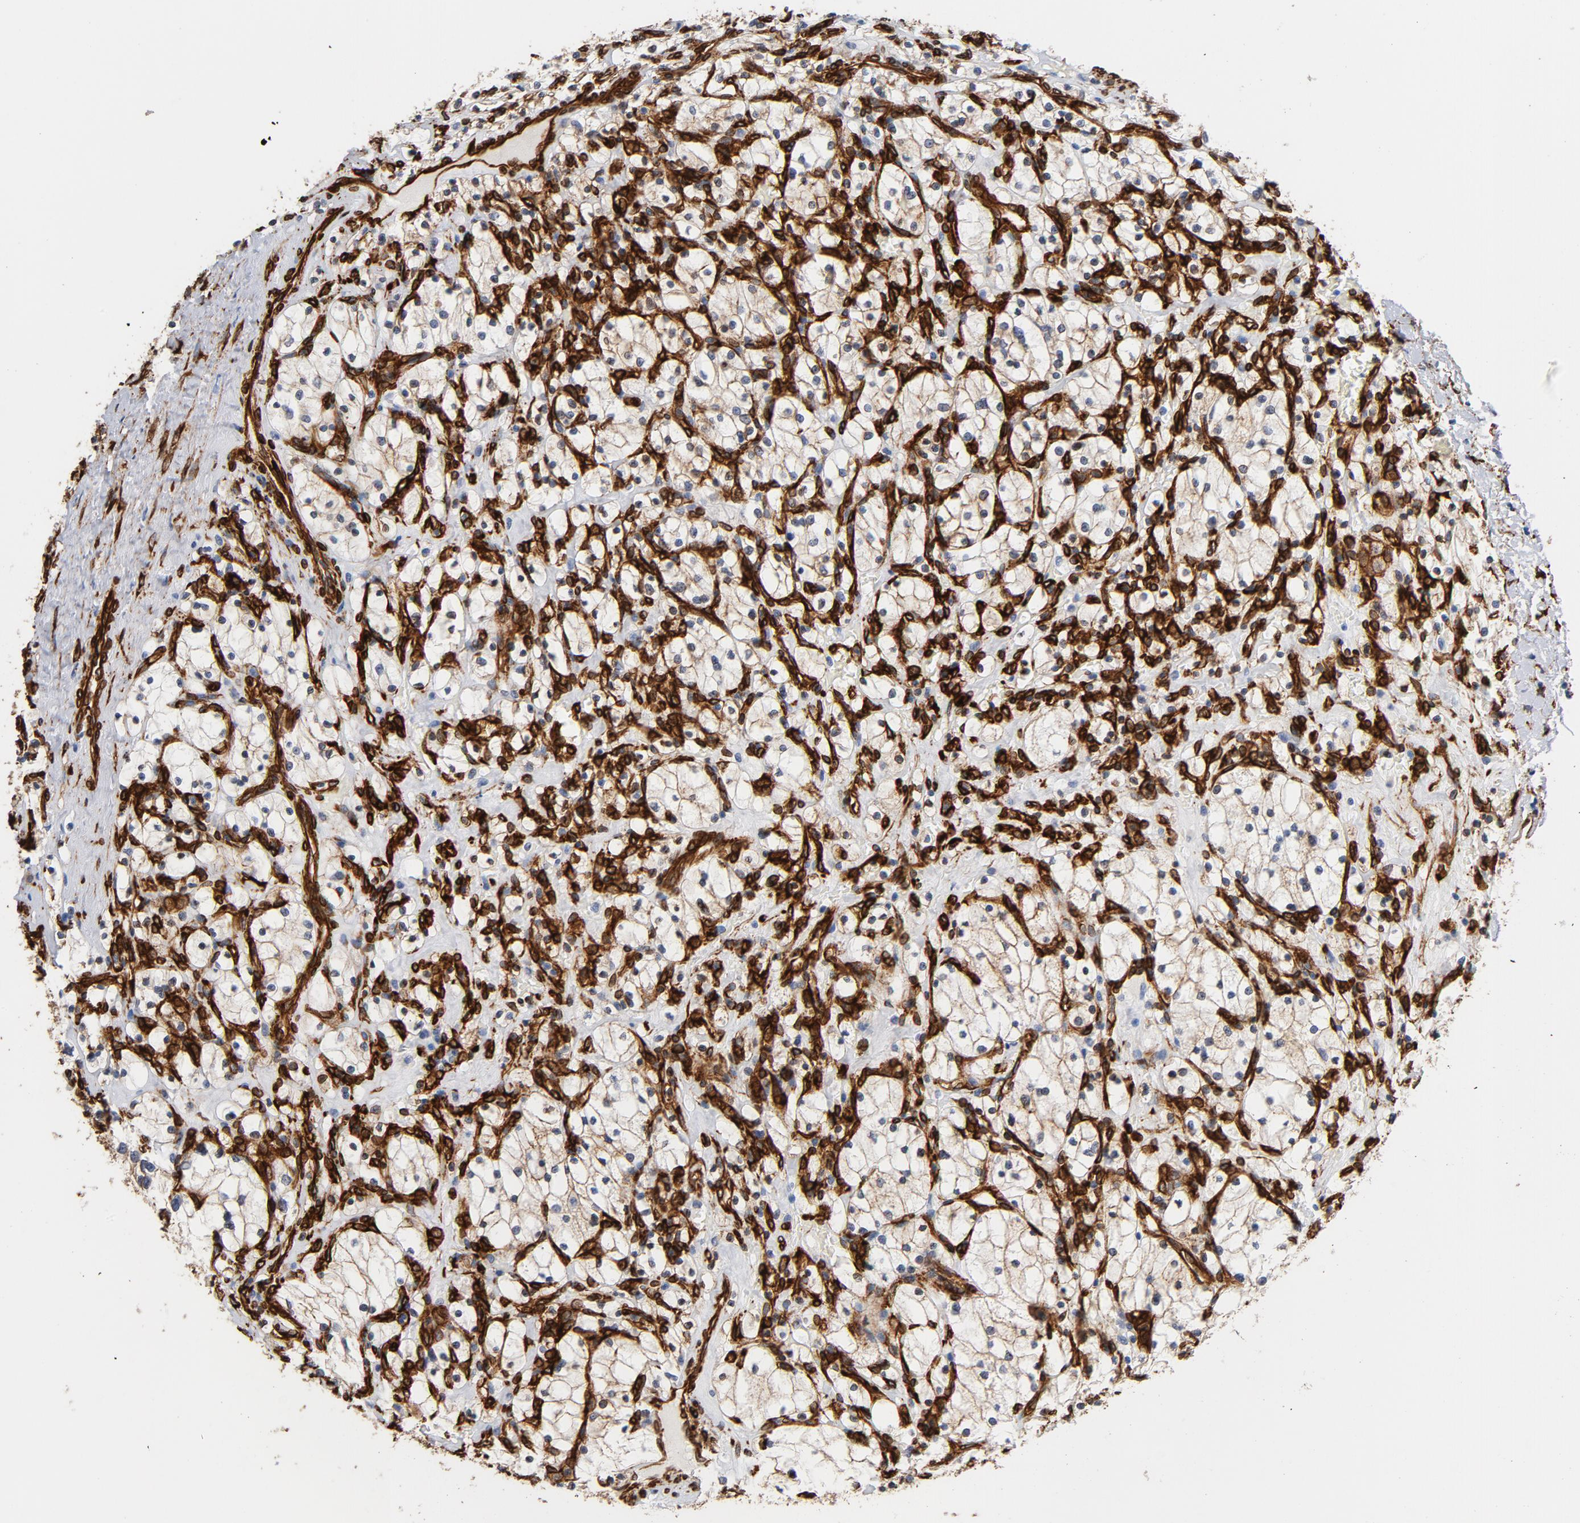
{"staining": {"intensity": "negative", "quantity": "none", "location": "none"}, "tissue": "renal cancer", "cell_type": "Tumor cells", "image_type": "cancer", "snomed": [{"axis": "morphology", "description": "Adenocarcinoma, NOS"}, {"axis": "topography", "description": "Kidney"}], "caption": "Tumor cells are negative for brown protein staining in renal cancer.", "gene": "SERPINH1", "patient": {"sex": "female", "age": 83}}